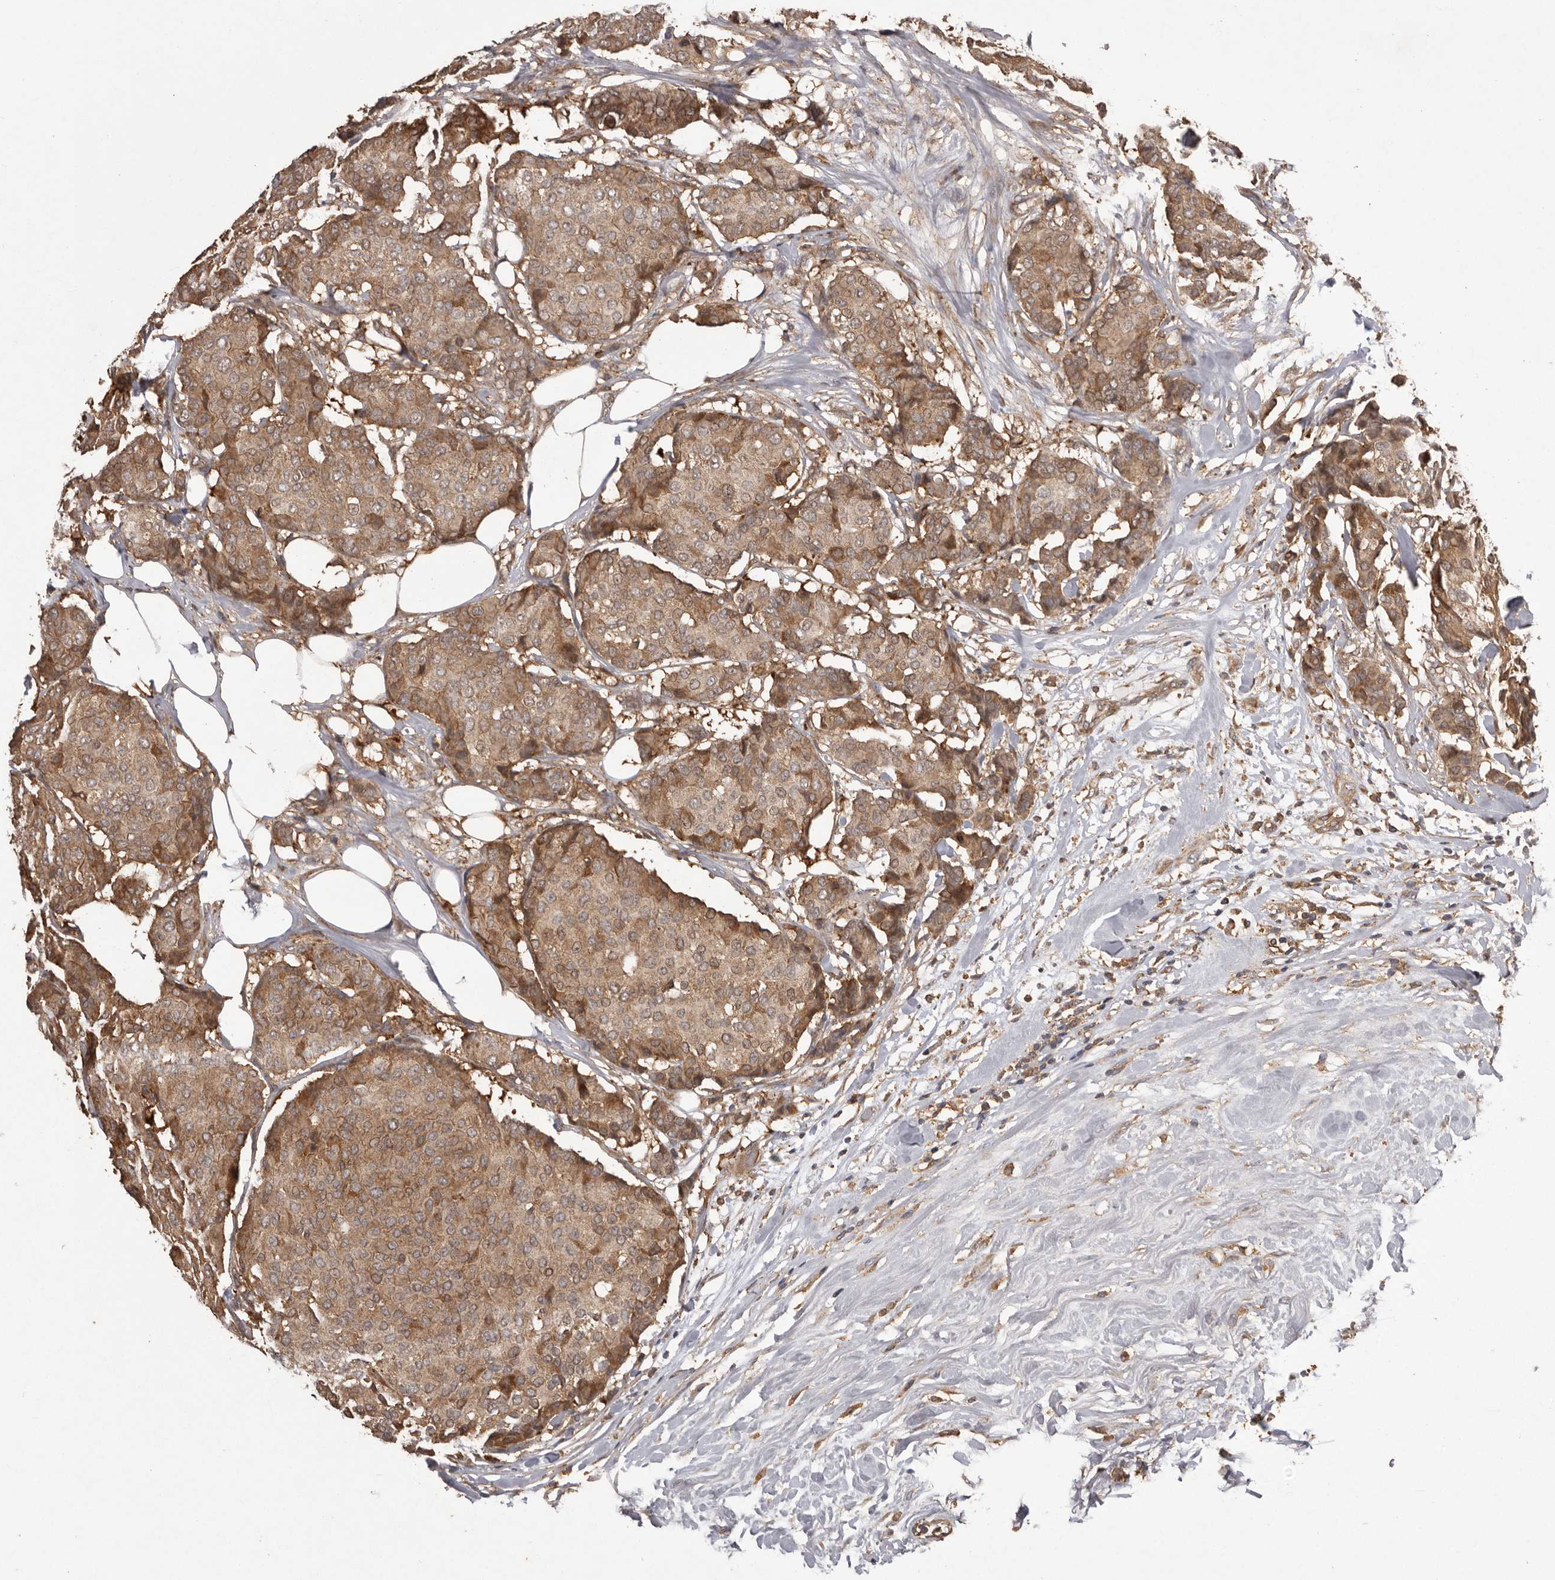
{"staining": {"intensity": "moderate", "quantity": ">75%", "location": "cytoplasmic/membranous"}, "tissue": "breast cancer", "cell_type": "Tumor cells", "image_type": "cancer", "snomed": [{"axis": "morphology", "description": "Duct carcinoma"}, {"axis": "topography", "description": "Breast"}], "caption": "A medium amount of moderate cytoplasmic/membranous positivity is appreciated in approximately >75% of tumor cells in breast cancer (infiltrating ductal carcinoma) tissue.", "gene": "SLC22A3", "patient": {"sex": "female", "age": 75}}